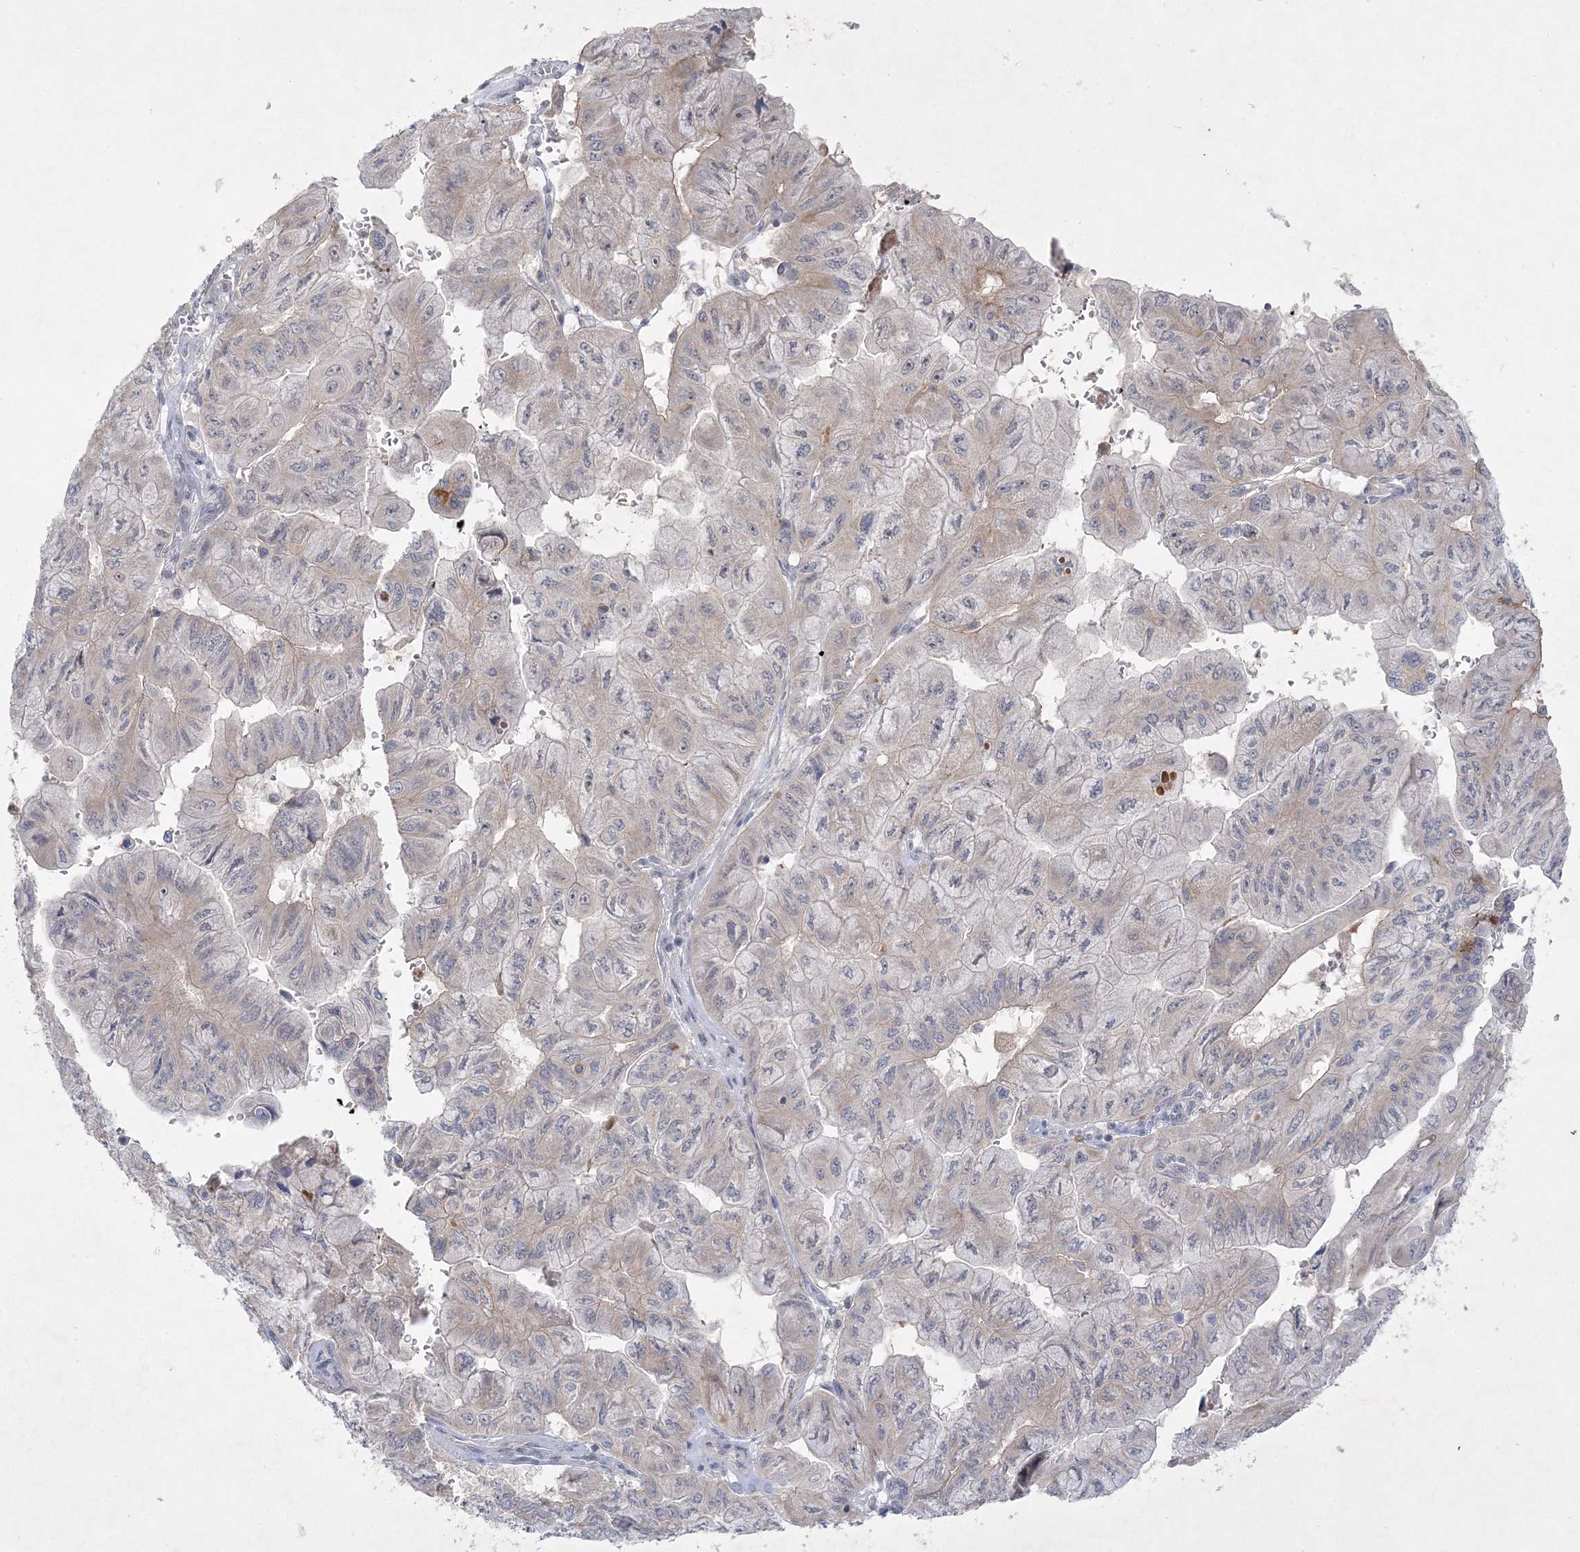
{"staining": {"intensity": "negative", "quantity": "none", "location": "none"}, "tissue": "pancreatic cancer", "cell_type": "Tumor cells", "image_type": "cancer", "snomed": [{"axis": "morphology", "description": "Adenocarcinoma, NOS"}, {"axis": "topography", "description": "Pancreas"}], "caption": "Tumor cells show no significant protein positivity in pancreatic cancer.", "gene": "CLNK", "patient": {"sex": "male", "age": 51}}